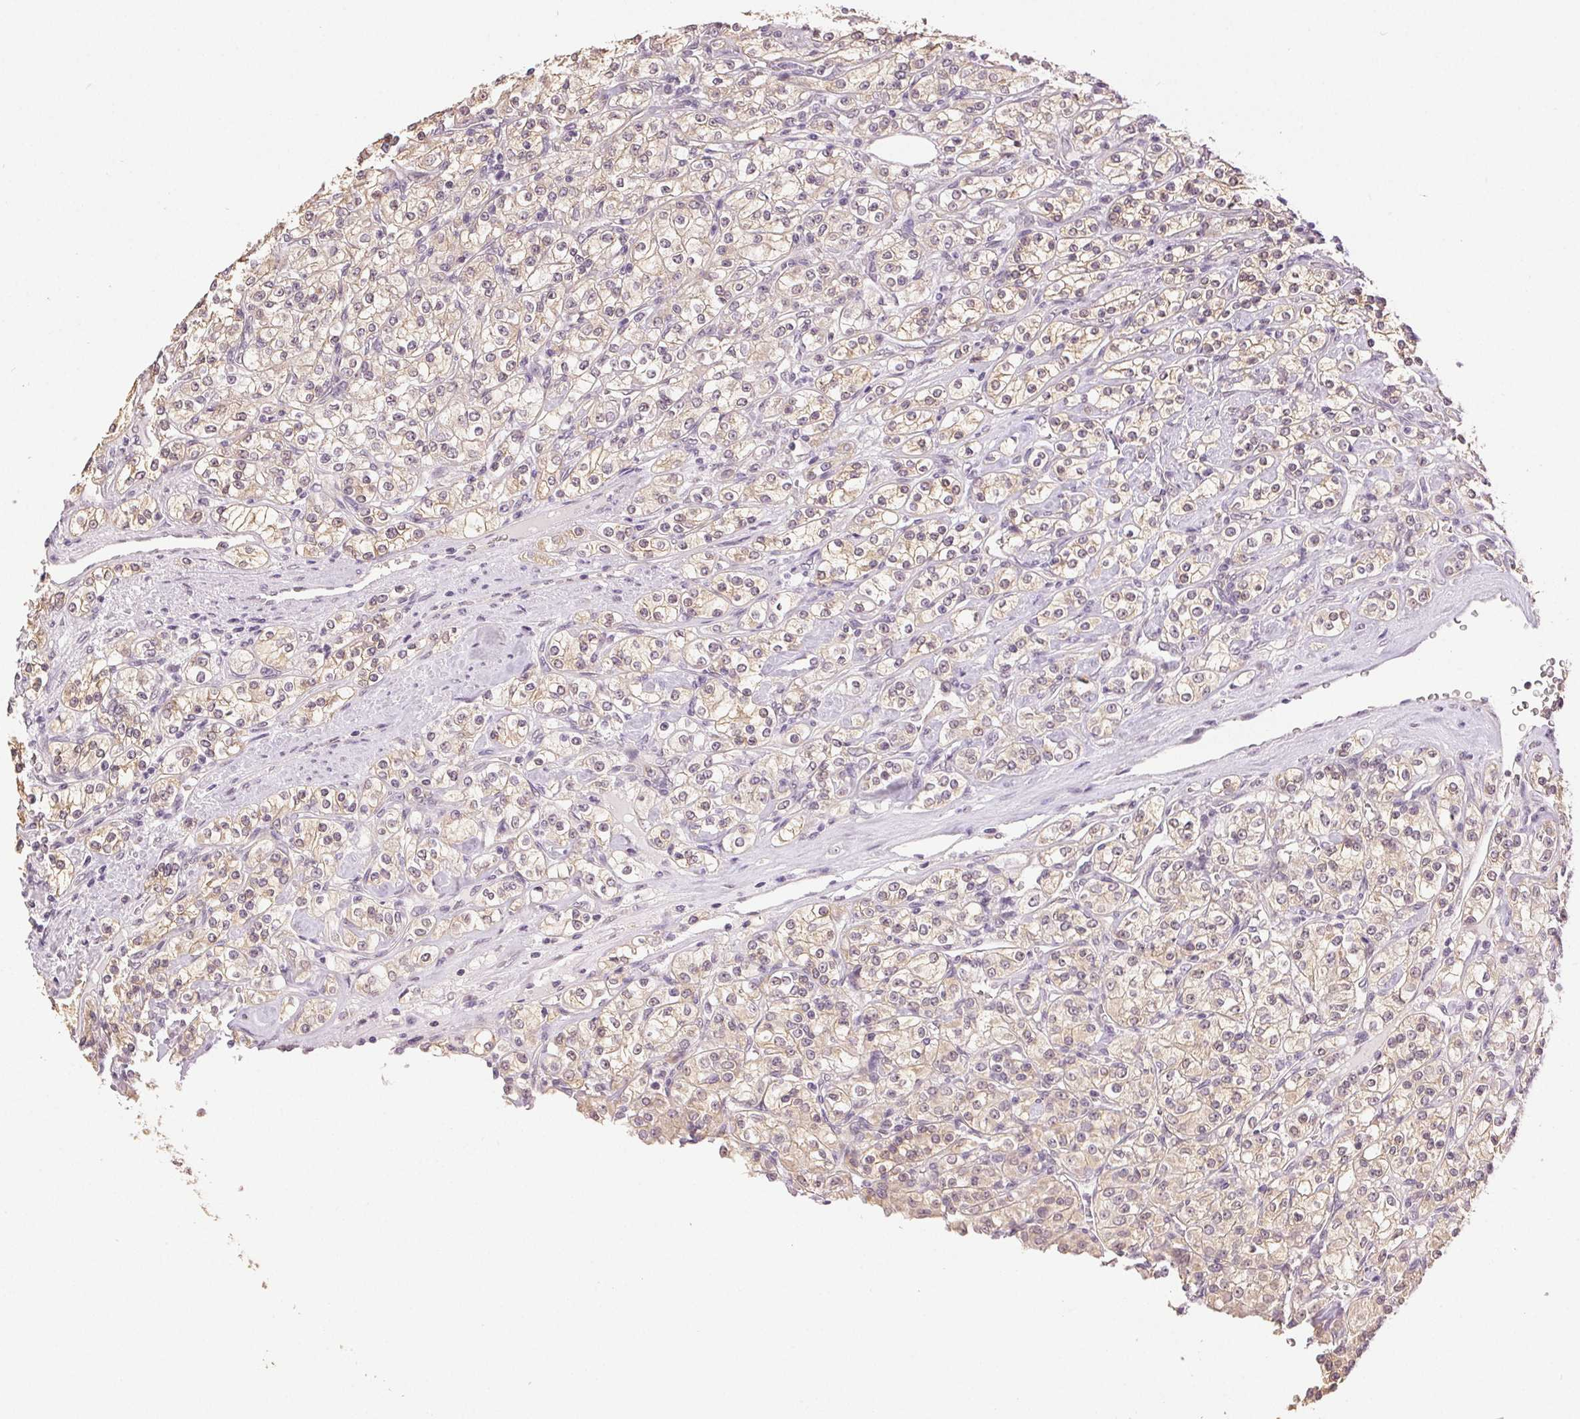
{"staining": {"intensity": "weak", "quantity": "<25%", "location": "nuclear"}, "tissue": "renal cancer", "cell_type": "Tumor cells", "image_type": "cancer", "snomed": [{"axis": "morphology", "description": "Adenocarcinoma, NOS"}, {"axis": "topography", "description": "Kidney"}], "caption": "Histopathology image shows no significant protein positivity in tumor cells of renal cancer (adenocarcinoma).", "gene": "PLCB1", "patient": {"sex": "male", "age": 77}}